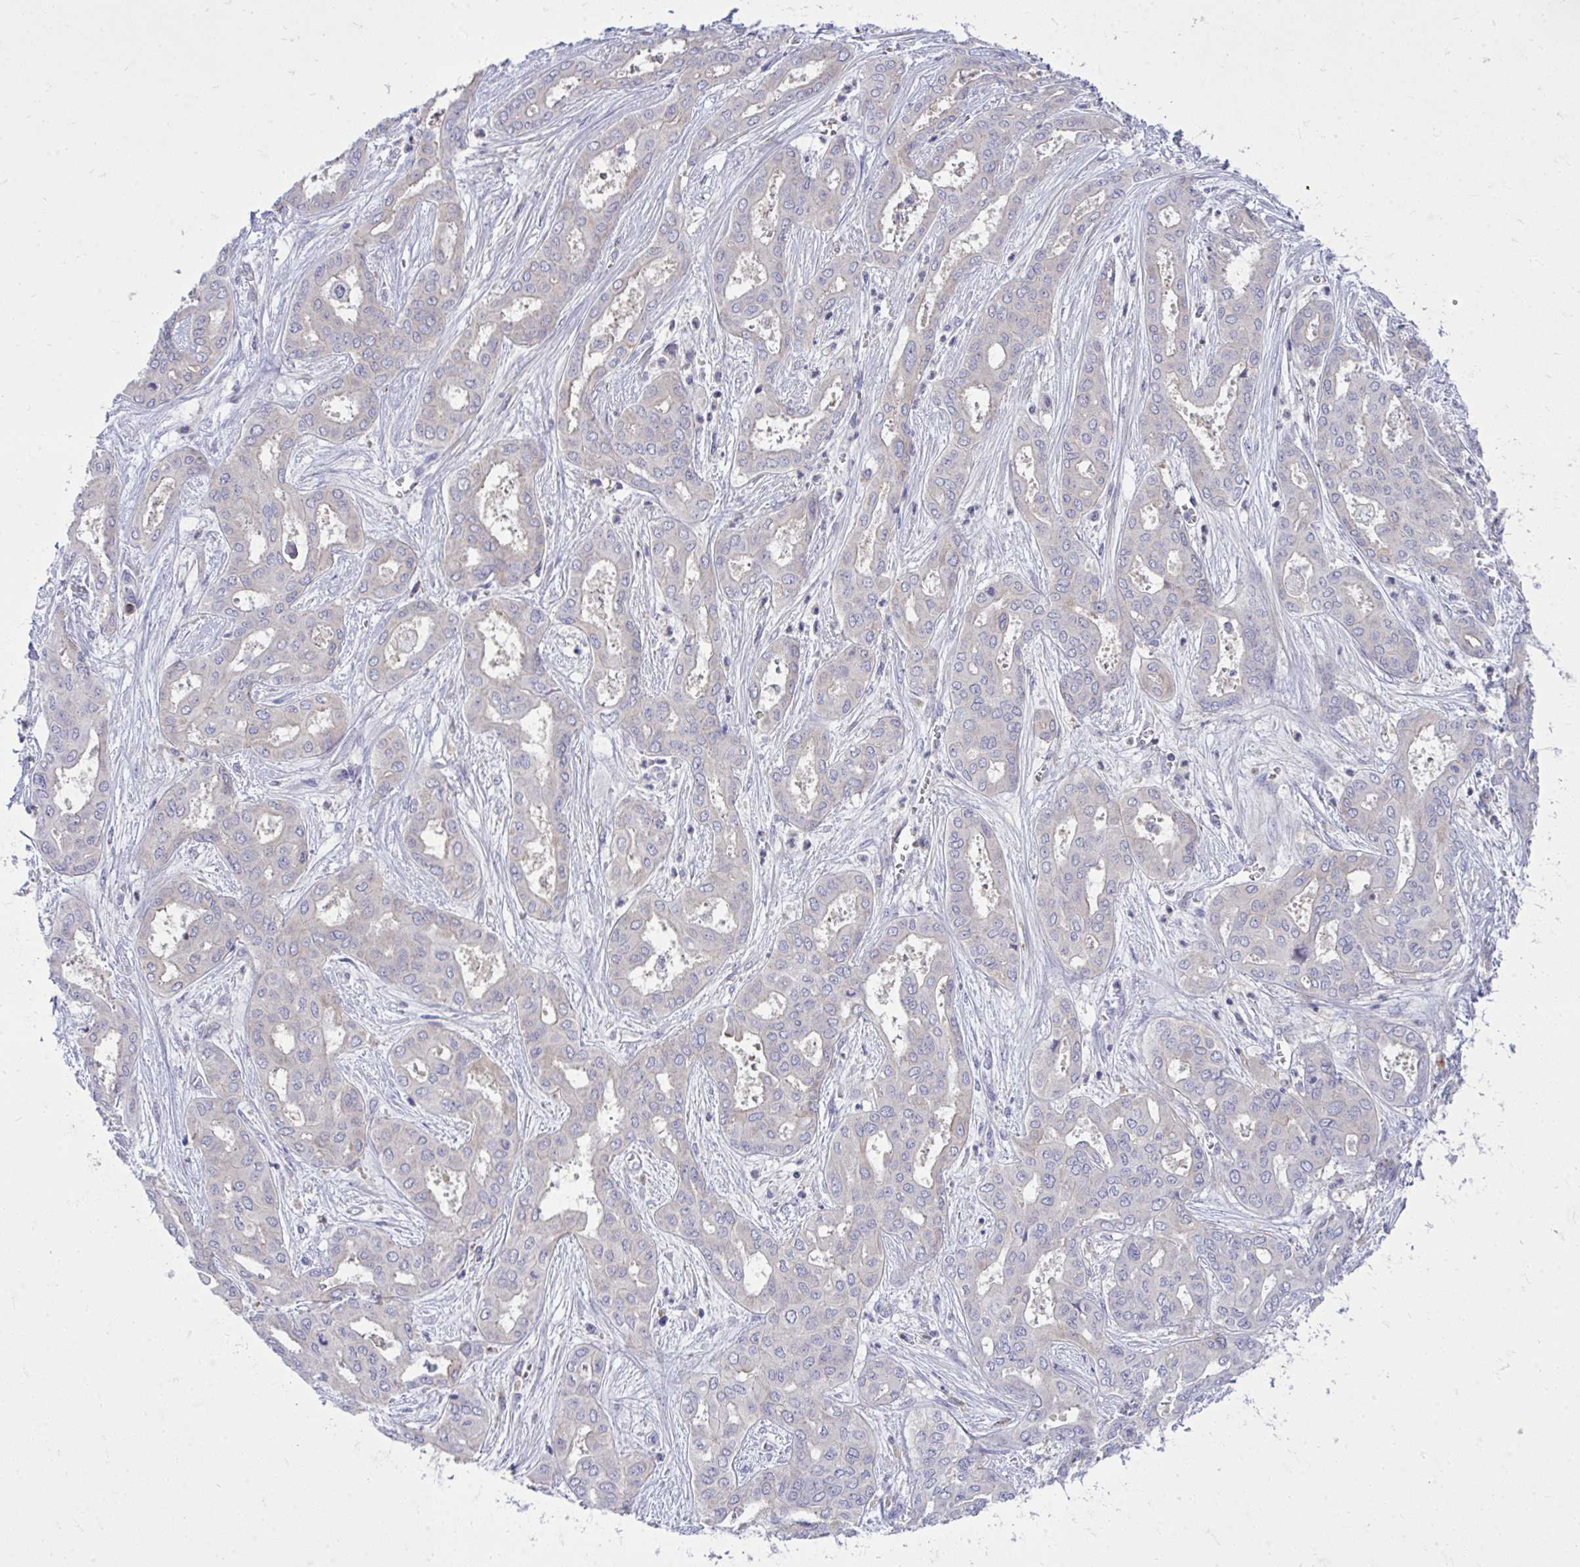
{"staining": {"intensity": "negative", "quantity": "none", "location": "none"}, "tissue": "liver cancer", "cell_type": "Tumor cells", "image_type": "cancer", "snomed": [{"axis": "morphology", "description": "Cholangiocarcinoma"}, {"axis": "topography", "description": "Liver"}], "caption": "A histopathology image of liver cancer stained for a protein displays no brown staining in tumor cells.", "gene": "TP53I11", "patient": {"sex": "female", "age": 64}}